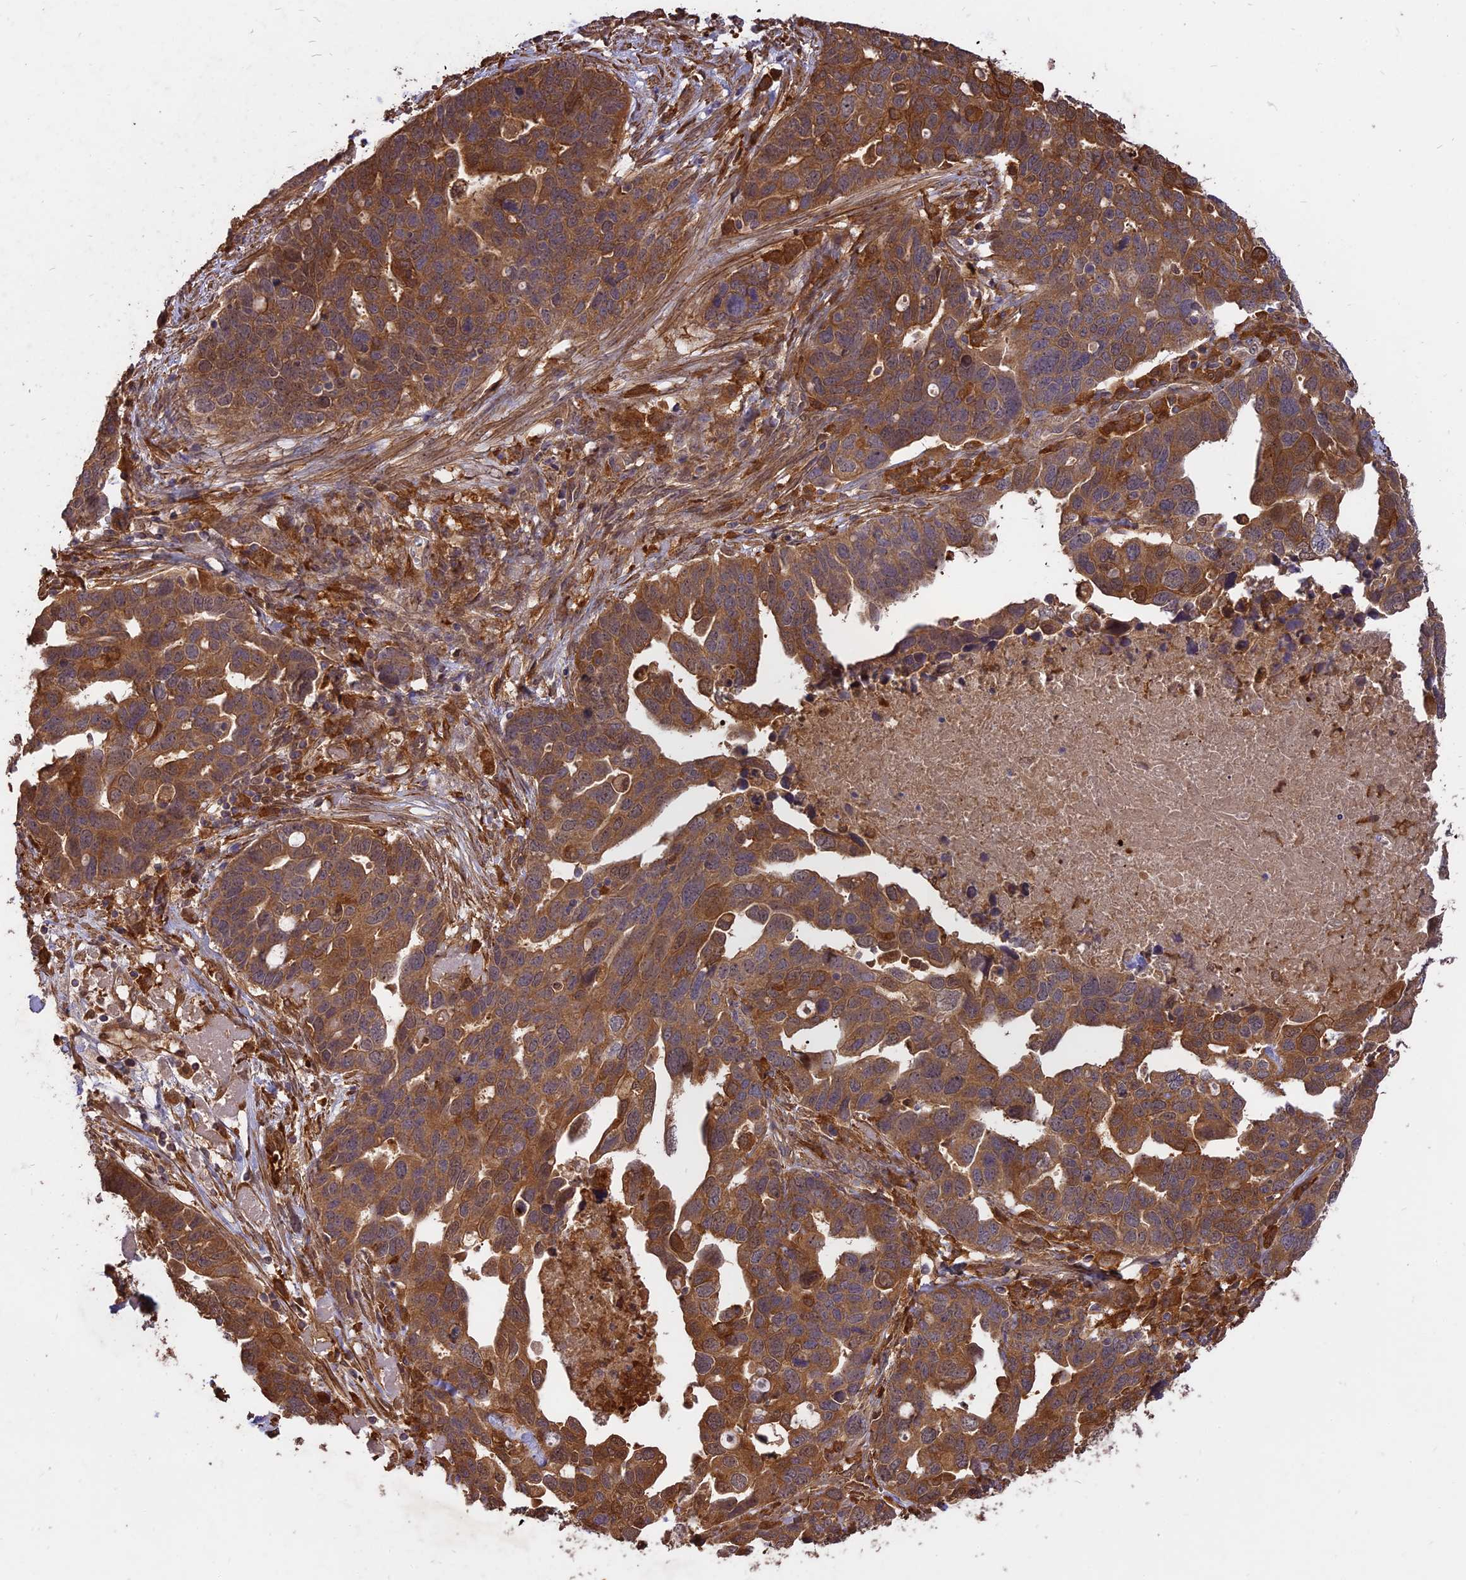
{"staining": {"intensity": "strong", "quantity": ">75%", "location": "cytoplasmic/membranous"}, "tissue": "ovarian cancer", "cell_type": "Tumor cells", "image_type": "cancer", "snomed": [{"axis": "morphology", "description": "Cystadenocarcinoma, serous, NOS"}, {"axis": "topography", "description": "Ovary"}], "caption": "Serous cystadenocarcinoma (ovarian) stained with DAB (3,3'-diaminobenzidine) immunohistochemistry (IHC) exhibits high levels of strong cytoplasmic/membranous expression in approximately >75% of tumor cells. The staining is performed using DAB brown chromogen to label protein expression. The nuclei are counter-stained blue using hematoxylin.", "gene": "SAC3D1", "patient": {"sex": "female", "age": 54}}